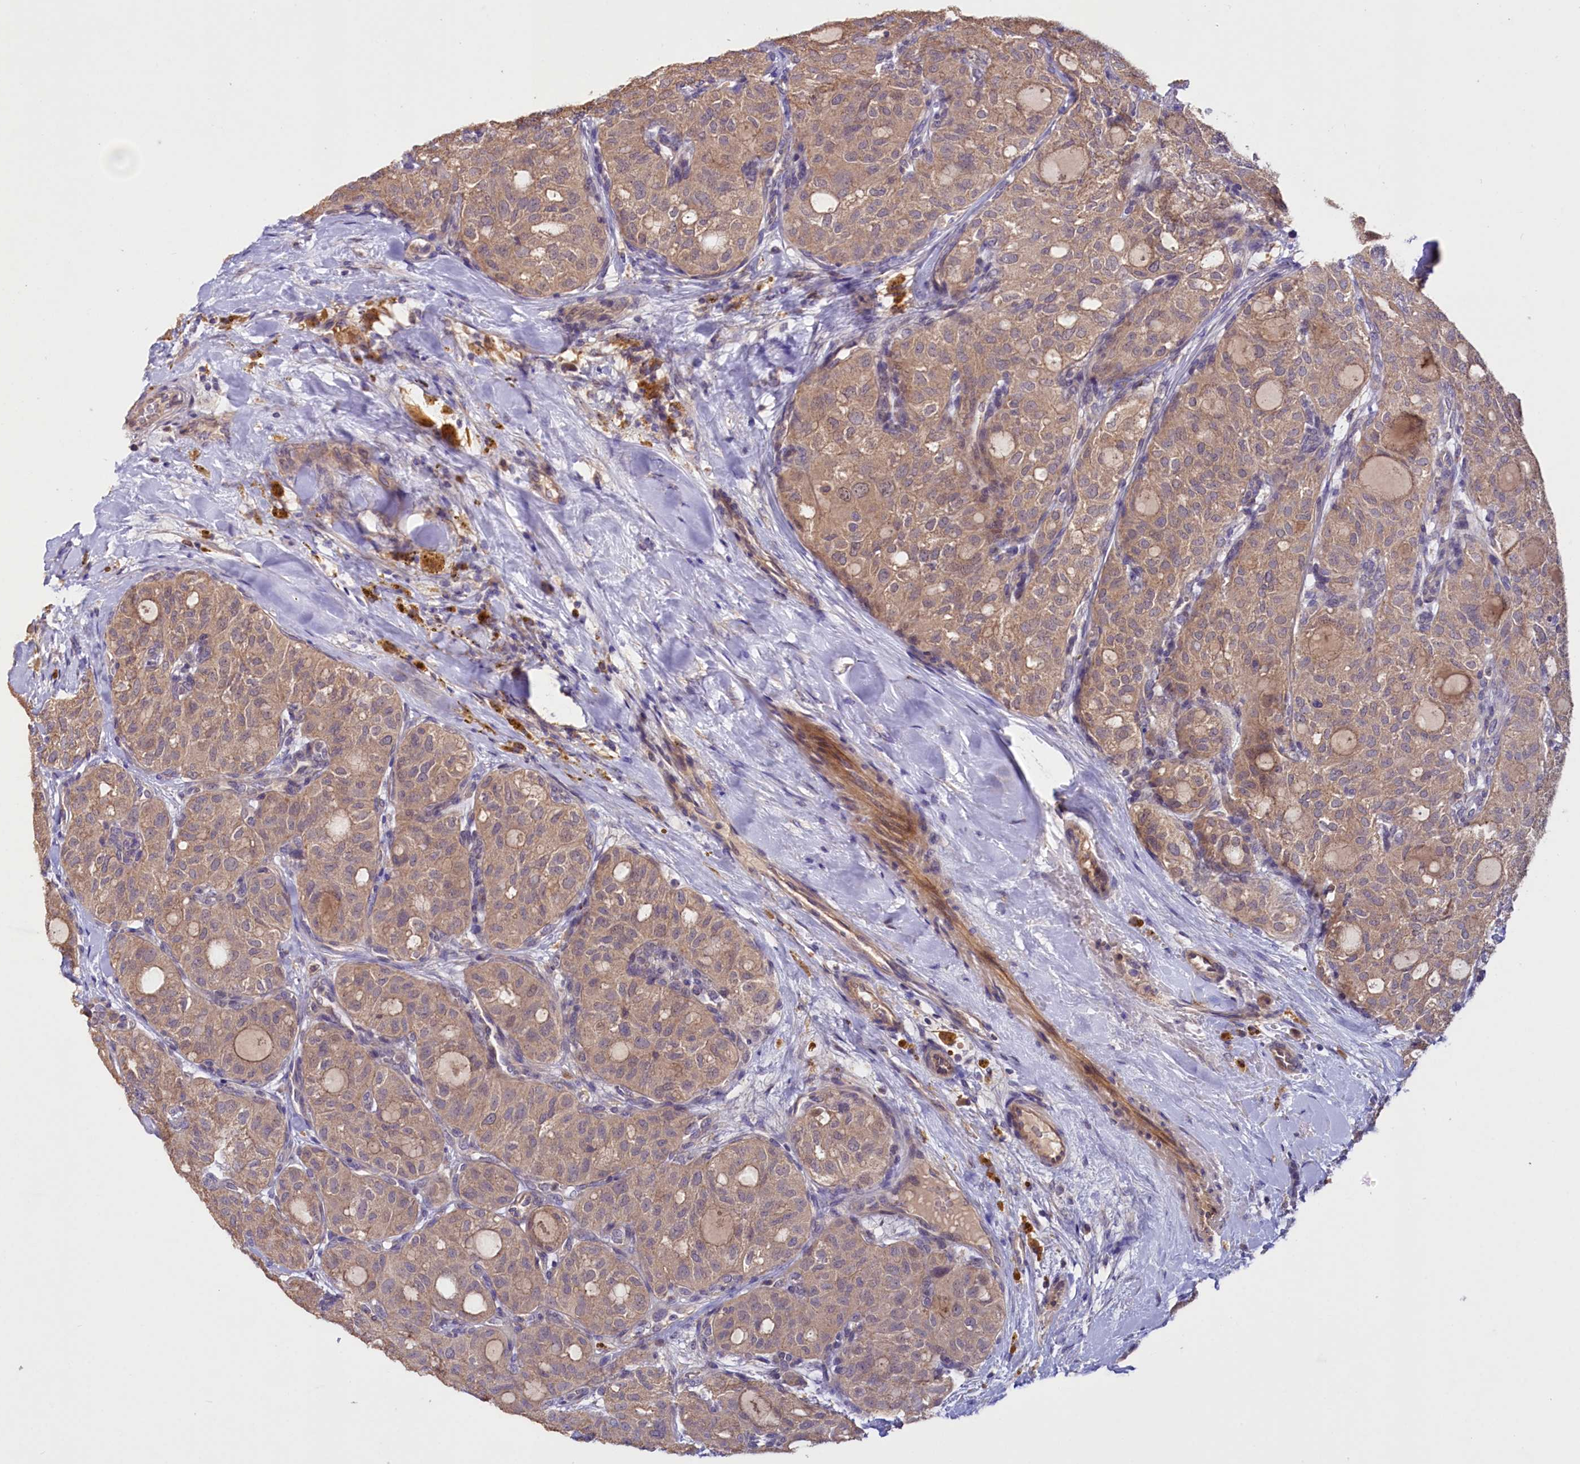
{"staining": {"intensity": "weak", "quantity": ">75%", "location": "cytoplasmic/membranous"}, "tissue": "thyroid cancer", "cell_type": "Tumor cells", "image_type": "cancer", "snomed": [{"axis": "morphology", "description": "Follicular adenoma carcinoma, NOS"}, {"axis": "topography", "description": "Thyroid gland"}], "caption": "Immunohistochemical staining of human follicular adenoma carcinoma (thyroid) displays weak cytoplasmic/membranous protein expression in about >75% of tumor cells.", "gene": "ETFBKMT", "patient": {"sex": "male", "age": 75}}